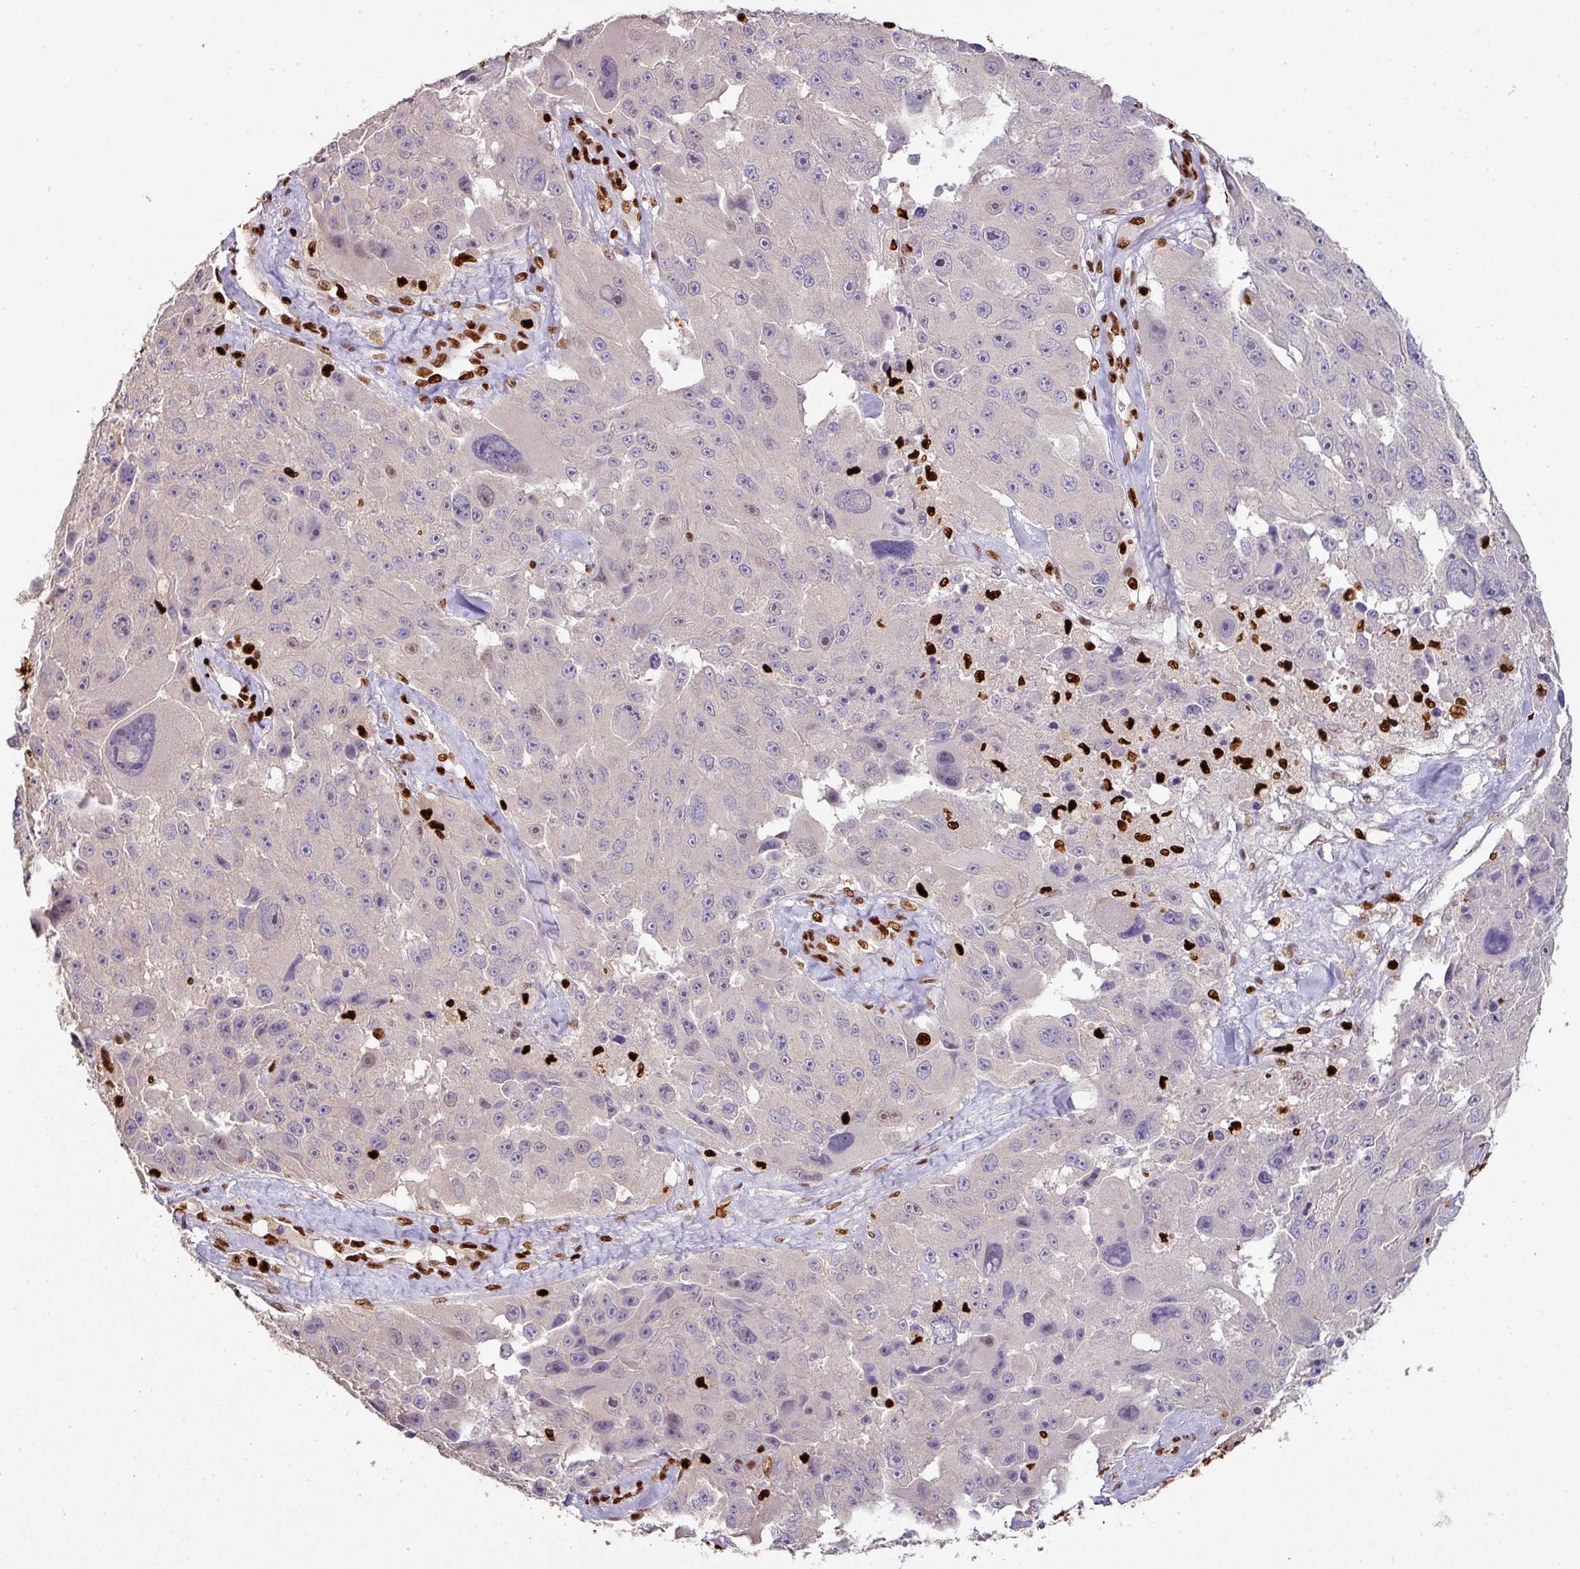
{"staining": {"intensity": "negative", "quantity": "none", "location": "none"}, "tissue": "melanoma", "cell_type": "Tumor cells", "image_type": "cancer", "snomed": [{"axis": "morphology", "description": "Malignant melanoma, Metastatic site"}, {"axis": "topography", "description": "Lymph node"}], "caption": "DAB immunohistochemical staining of human melanoma exhibits no significant staining in tumor cells.", "gene": "SAMHD1", "patient": {"sex": "male", "age": 62}}